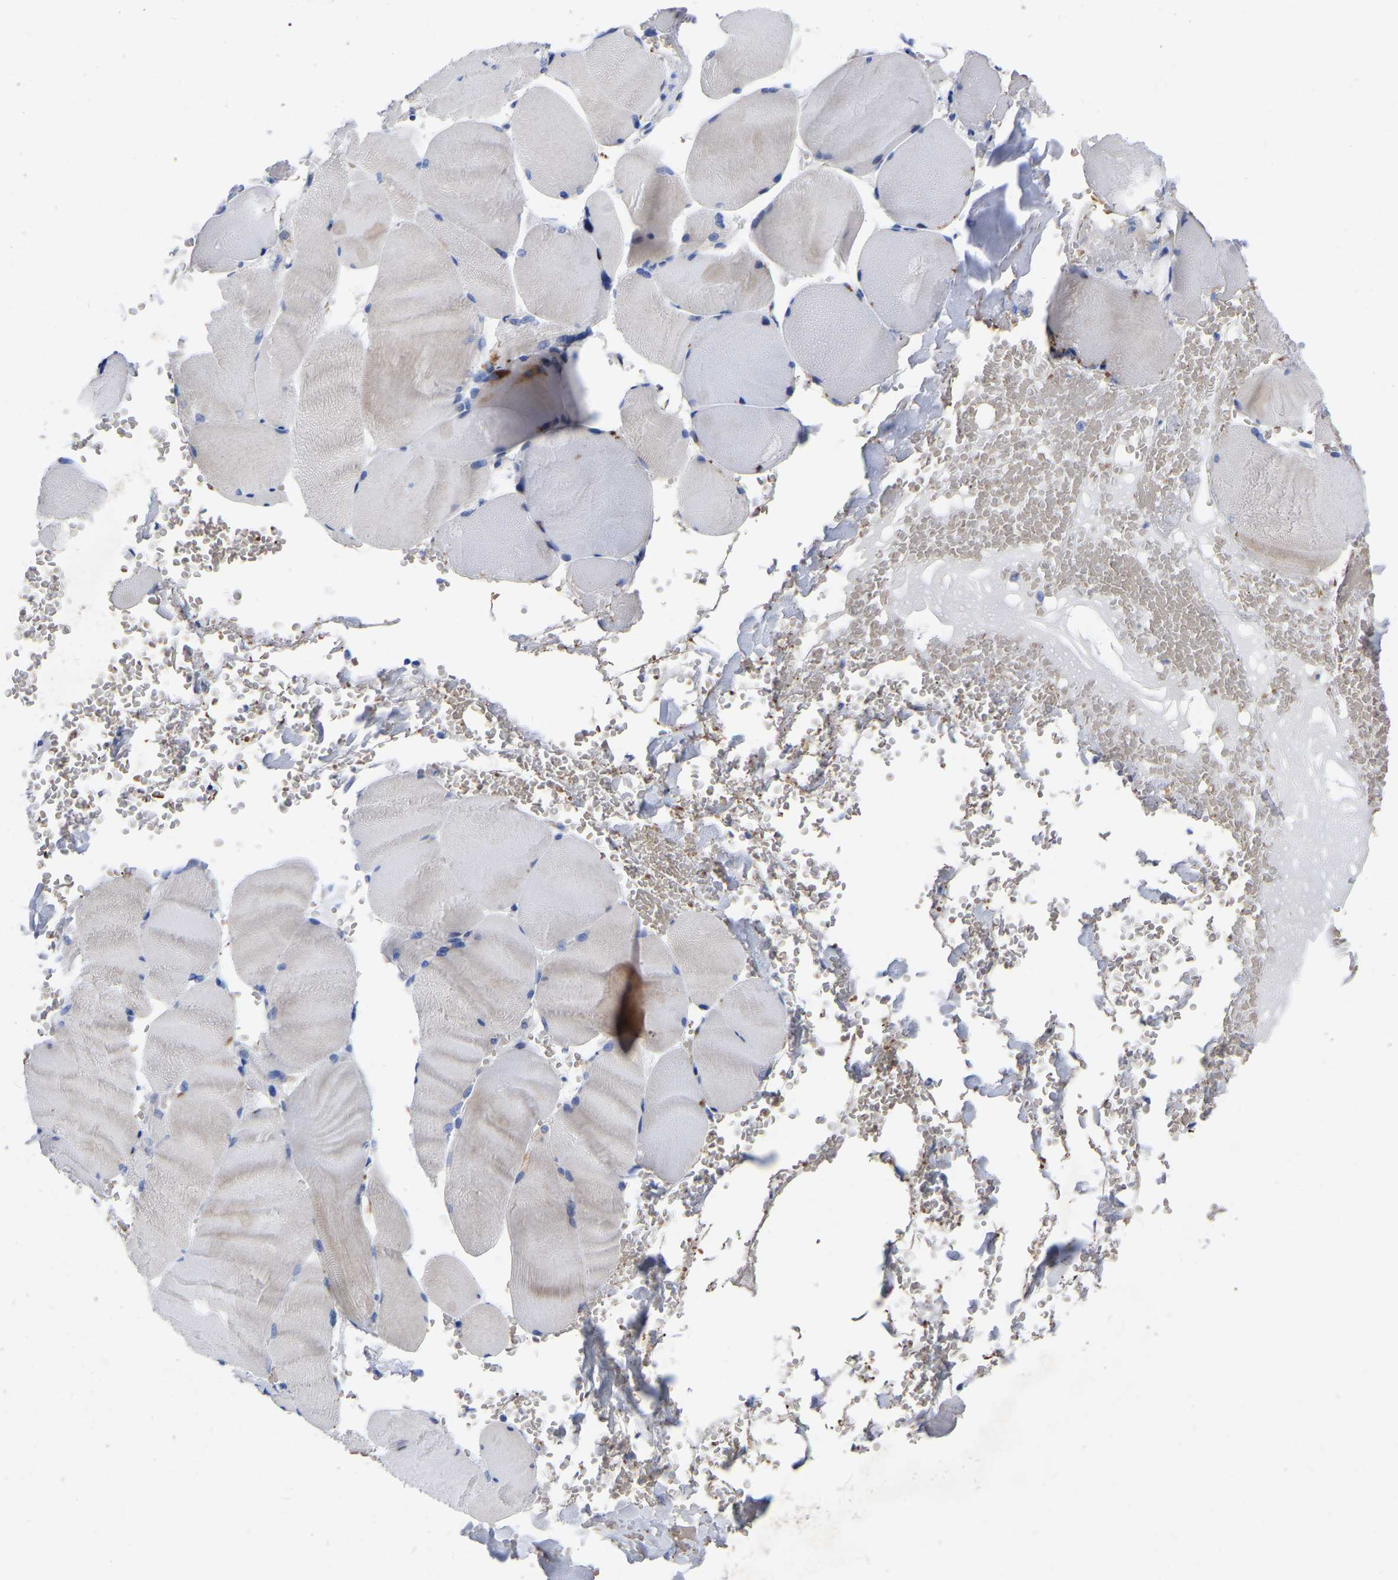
{"staining": {"intensity": "negative", "quantity": "none", "location": "none"}, "tissue": "skeletal muscle", "cell_type": "Myocytes", "image_type": "normal", "snomed": [{"axis": "morphology", "description": "Normal tissue, NOS"}, {"axis": "topography", "description": "Skin"}, {"axis": "topography", "description": "Skeletal muscle"}], "caption": "High power microscopy micrograph of an immunohistochemistry (IHC) micrograph of unremarkable skeletal muscle, revealing no significant expression in myocytes.", "gene": "GDF3", "patient": {"sex": "male", "age": 83}}